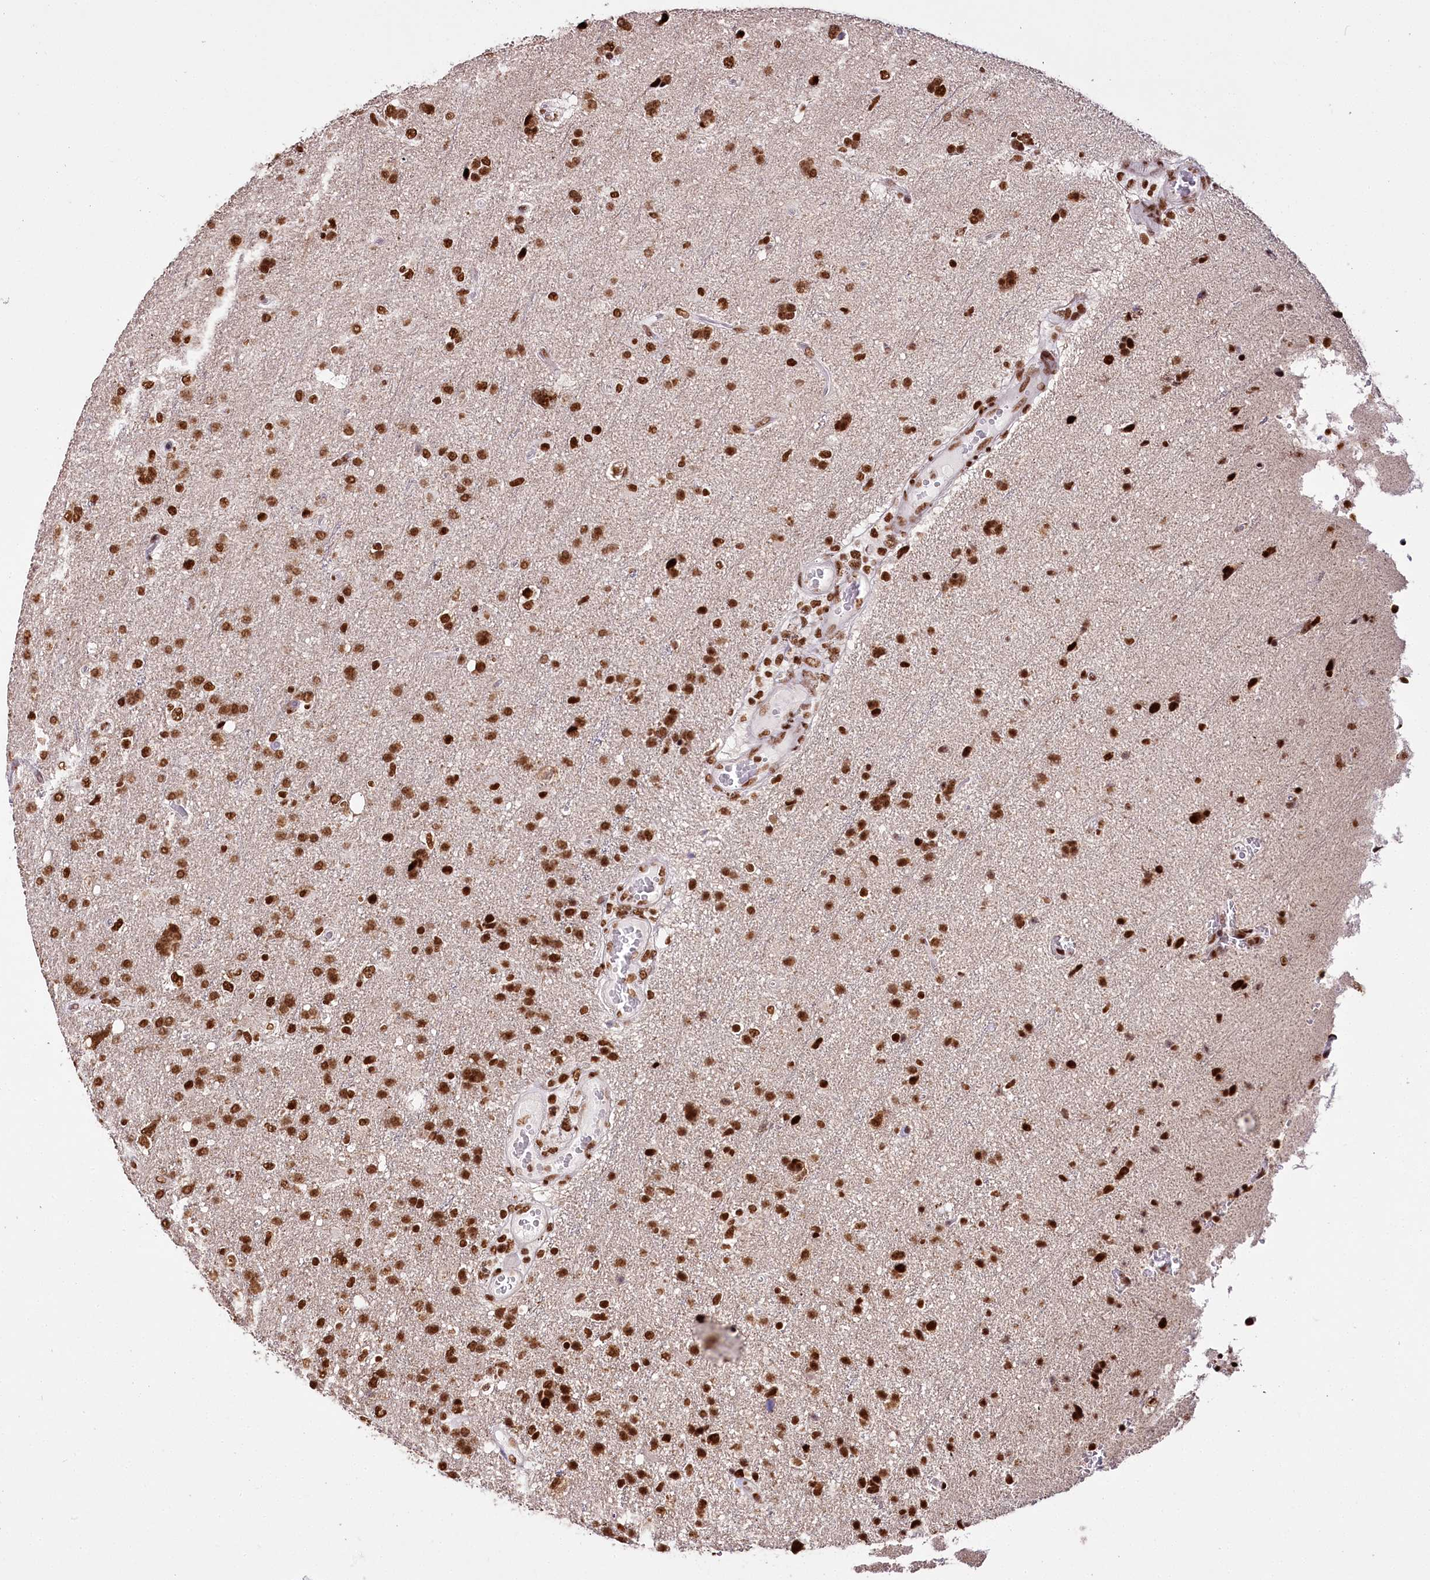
{"staining": {"intensity": "strong", "quantity": ">75%", "location": "nuclear"}, "tissue": "glioma", "cell_type": "Tumor cells", "image_type": "cancer", "snomed": [{"axis": "morphology", "description": "Glioma, malignant, High grade"}, {"axis": "topography", "description": "Brain"}], "caption": "Glioma stained with DAB (3,3'-diaminobenzidine) immunohistochemistry (IHC) shows high levels of strong nuclear expression in approximately >75% of tumor cells.", "gene": "SMARCE1", "patient": {"sex": "male", "age": 61}}